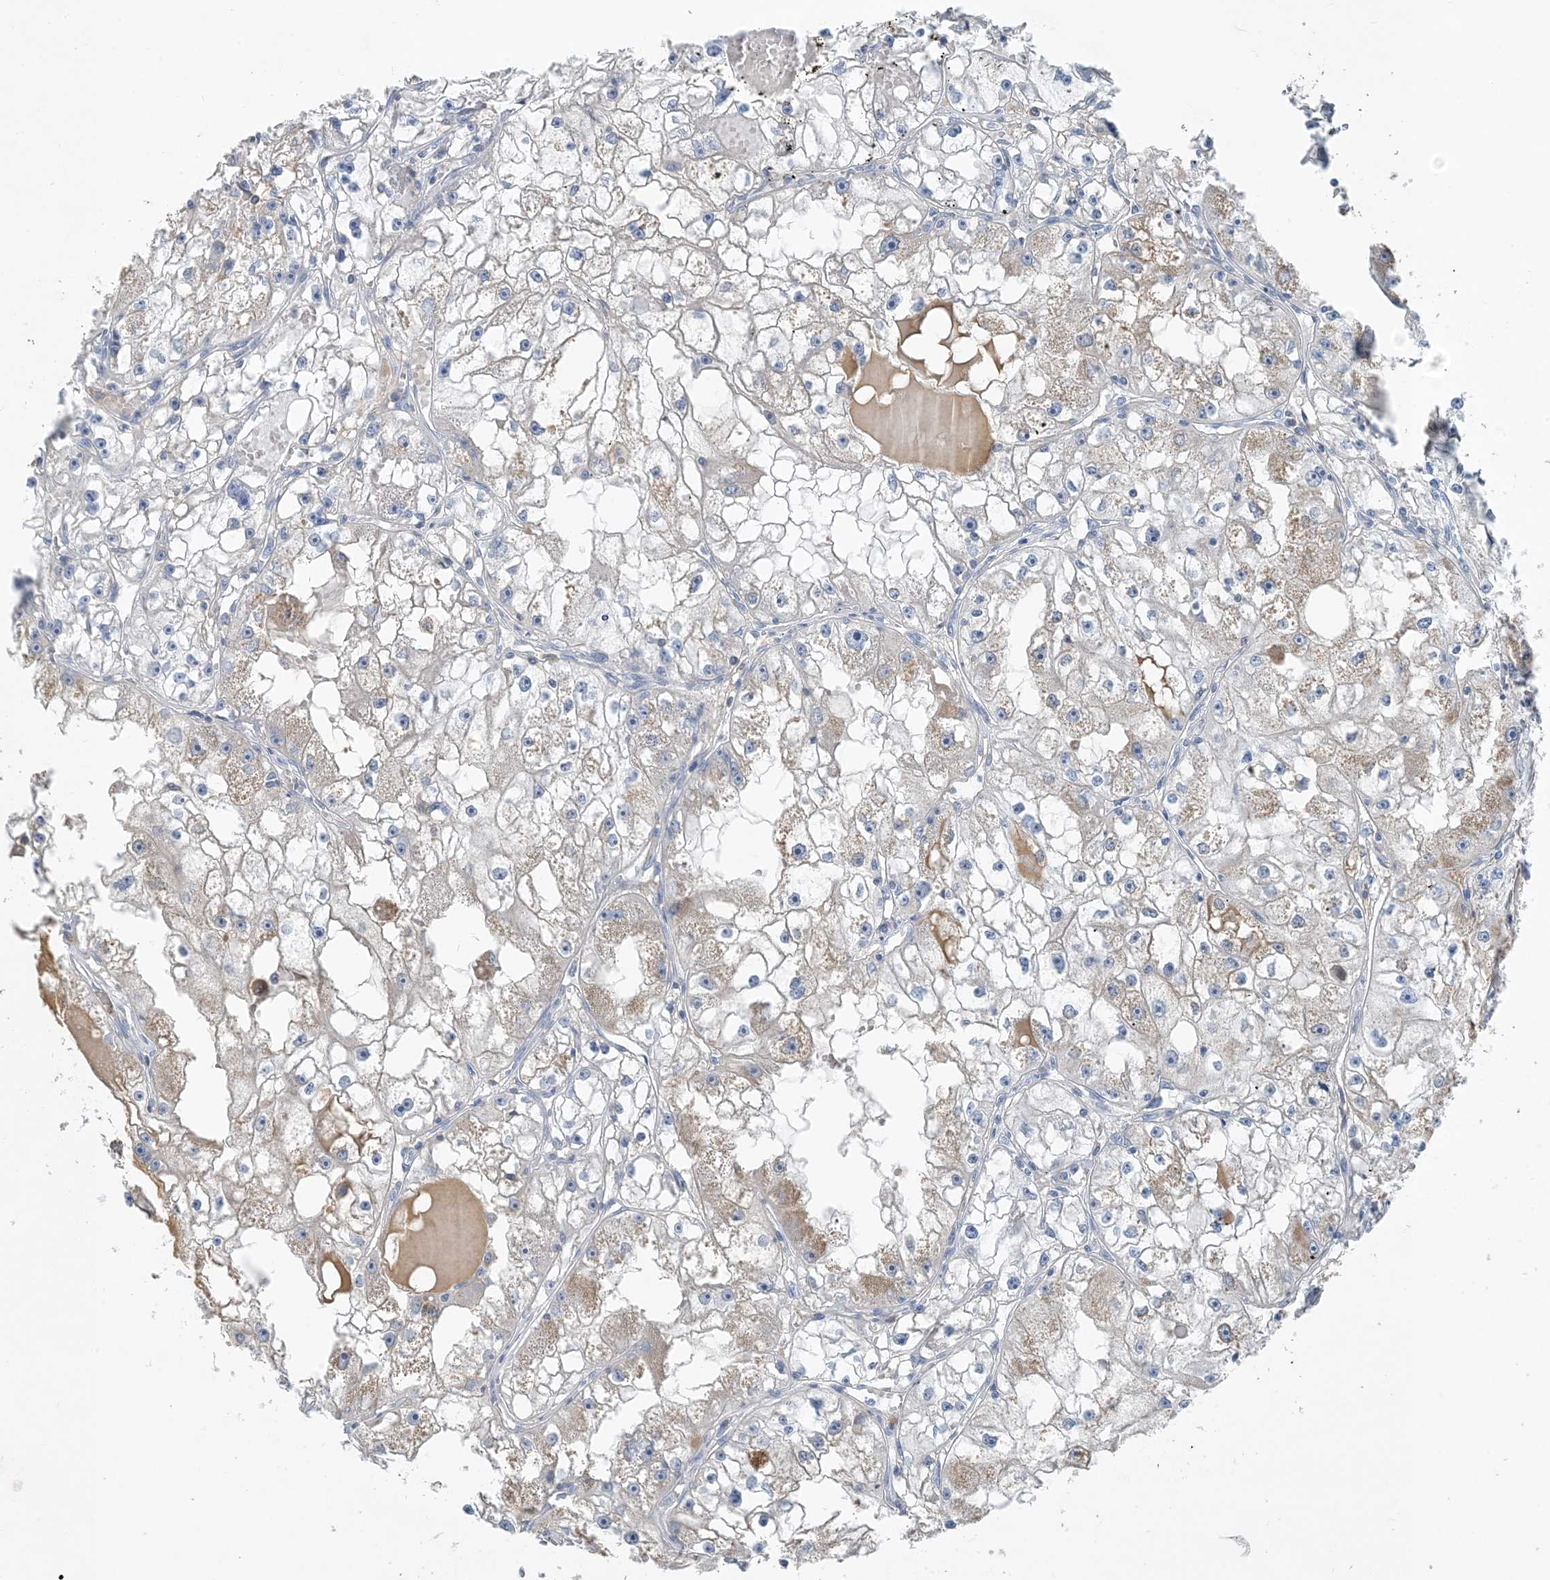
{"staining": {"intensity": "negative", "quantity": "none", "location": "none"}, "tissue": "renal cancer", "cell_type": "Tumor cells", "image_type": "cancer", "snomed": [{"axis": "morphology", "description": "Adenocarcinoma, NOS"}, {"axis": "topography", "description": "Kidney"}], "caption": "The immunohistochemistry (IHC) histopathology image has no significant positivity in tumor cells of renal cancer tissue.", "gene": "CTRL", "patient": {"sex": "male", "age": 56}}